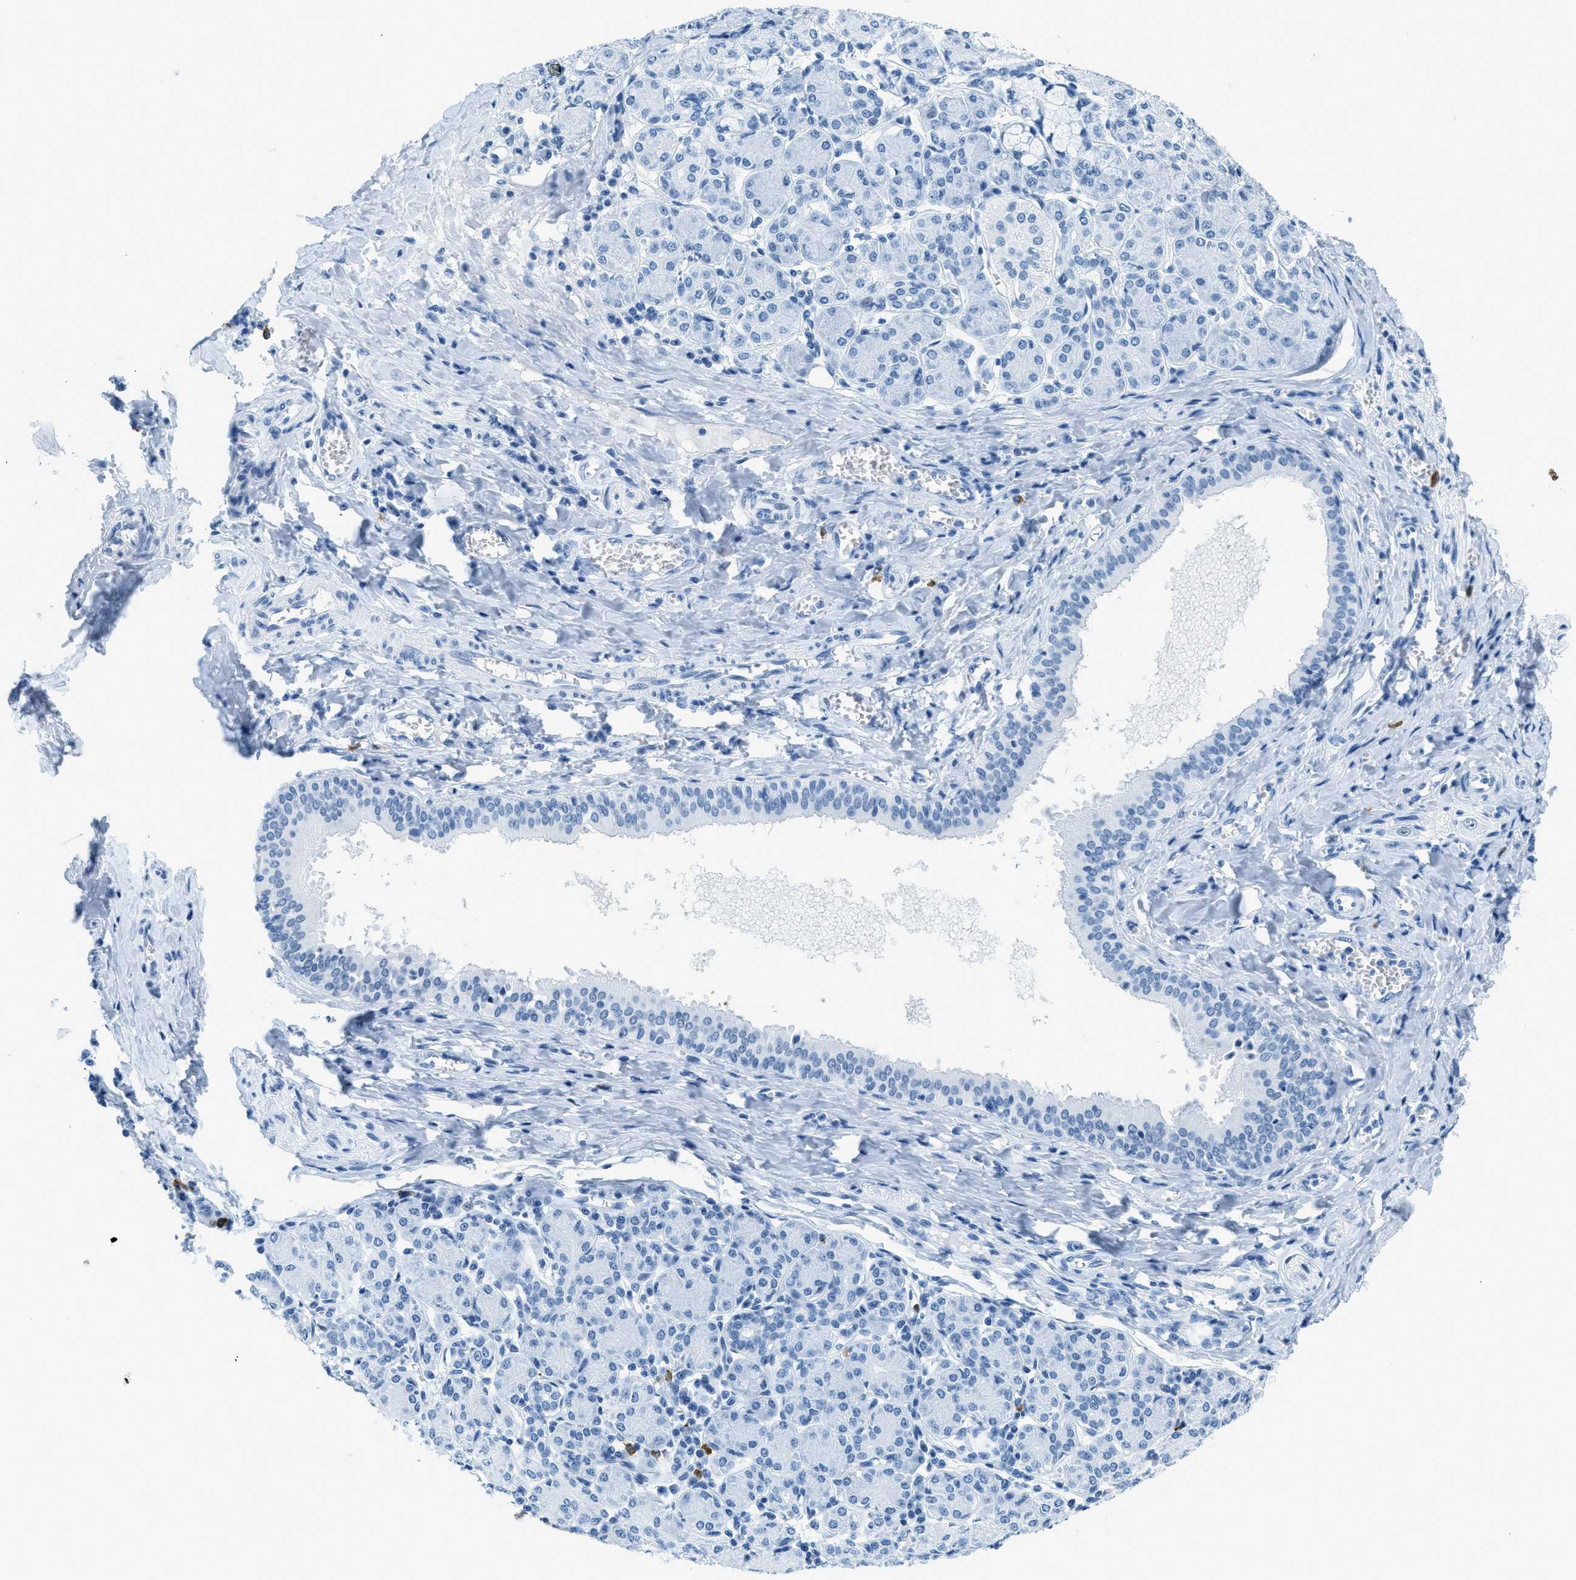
{"staining": {"intensity": "negative", "quantity": "none", "location": "none"}, "tissue": "salivary gland", "cell_type": "Glandular cells", "image_type": "normal", "snomed": [{"axis": "morphology", "description": "Normal tissue, NOS"}, {"axis": "morphology", "description": "Inflammation, NOS"}, {"axis": "topography", "description": "Lymph node"}, {"axis": "topography", "description": "Salivary gland"}], "caption": "Protein analysis of benign salivary gland exhibits no significant expression in glandular cells.", "gene": "PLA2G2A", "patient": {"sex": "male", "age": 3}}